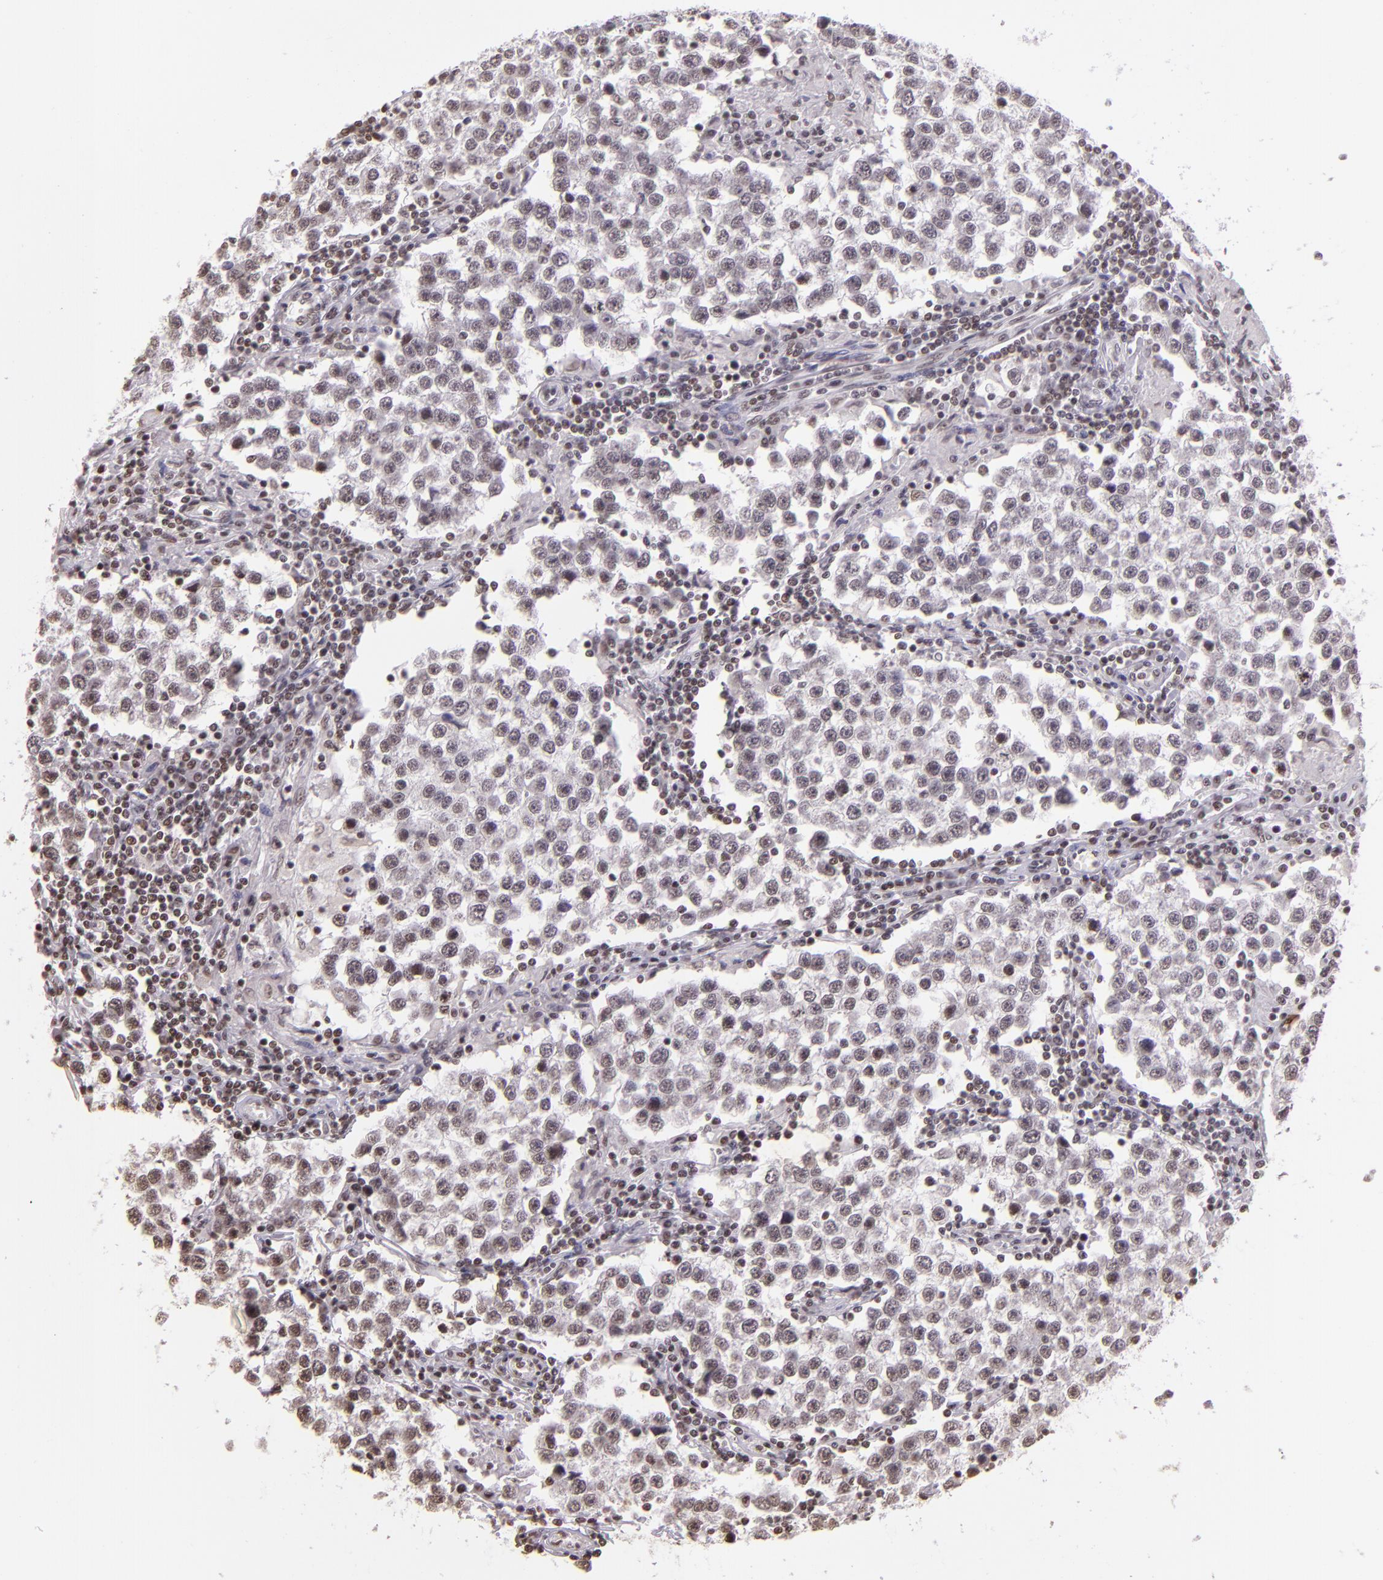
{"staining": {"intensity": "weak", "quantity": "25%-75%", "location": "nuclear"}, "tissue": "testis cancer", "cell_type": "Tumor cells", "image_type": "cancer", "snomed": [{"axis": "morphology", "description": "Seminoma, NOS"}, {"axis": "topography", "description": "Testis"}], "caption": "This micrograph demonstrates immunohistochemistry staining of human testis cancer, with low weak nuclear expression in approximately 25%-75% of tumor cells.", "gene": "USF1", "patient": {"sex": "male", "age": 36}}